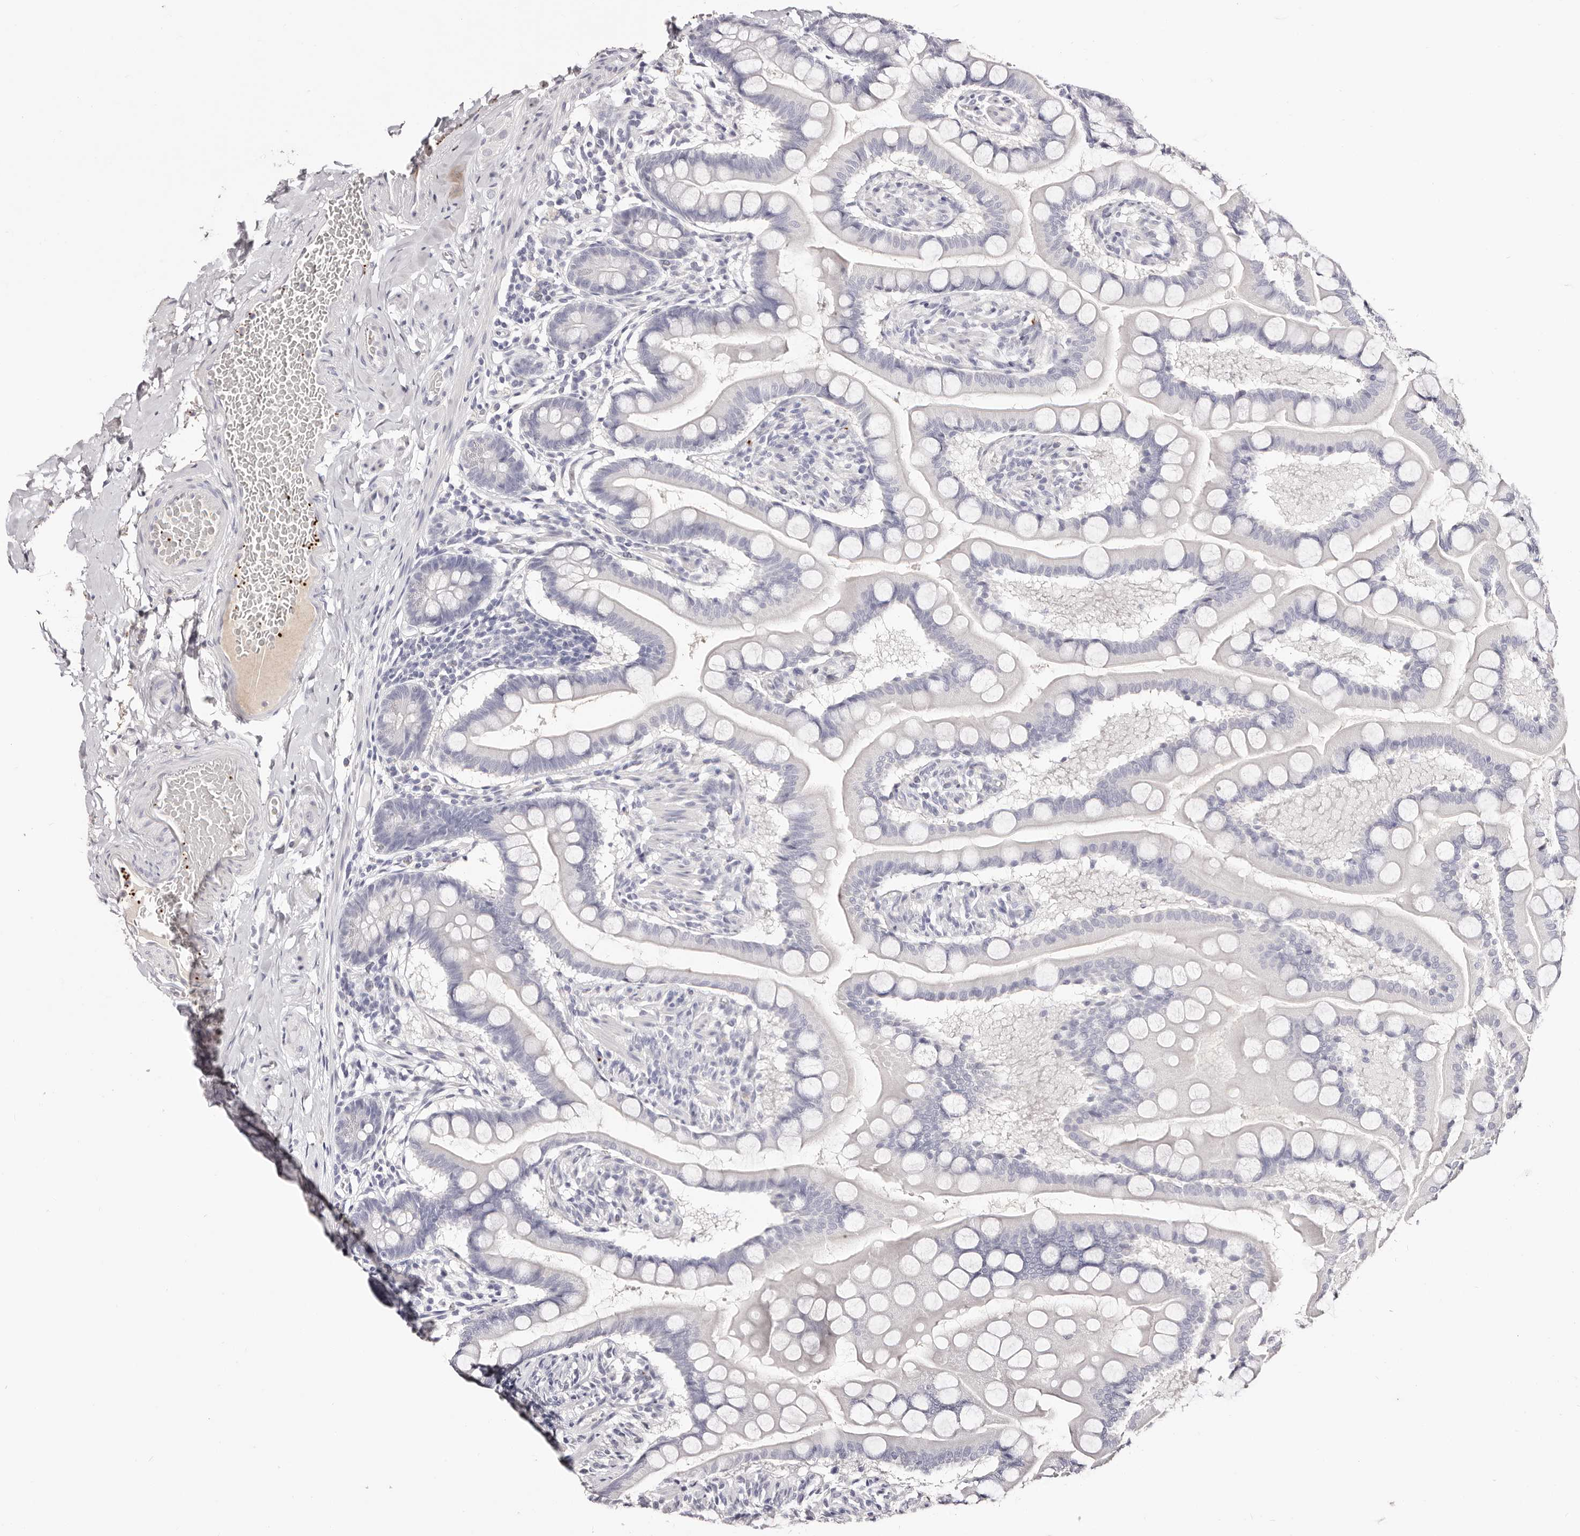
{"staining": {"intensity": "negative", "quantity": "none", "location": "none"}, "tissue": "small intestine", "cell_type": "Glandular cells", "image_type": "normal", "snomed": [{"axis": "morphology", "description": "Normal tissue, NOS"}, {"axis": "topography", "description": "Small intestine"}], "caption": "Glandular cells show no significant protein expression in benign small intestine. (IHC, brightfield microscopy, high magnification).", "gene": "PF4", "patient": {"sex": "male", "age": 41}}